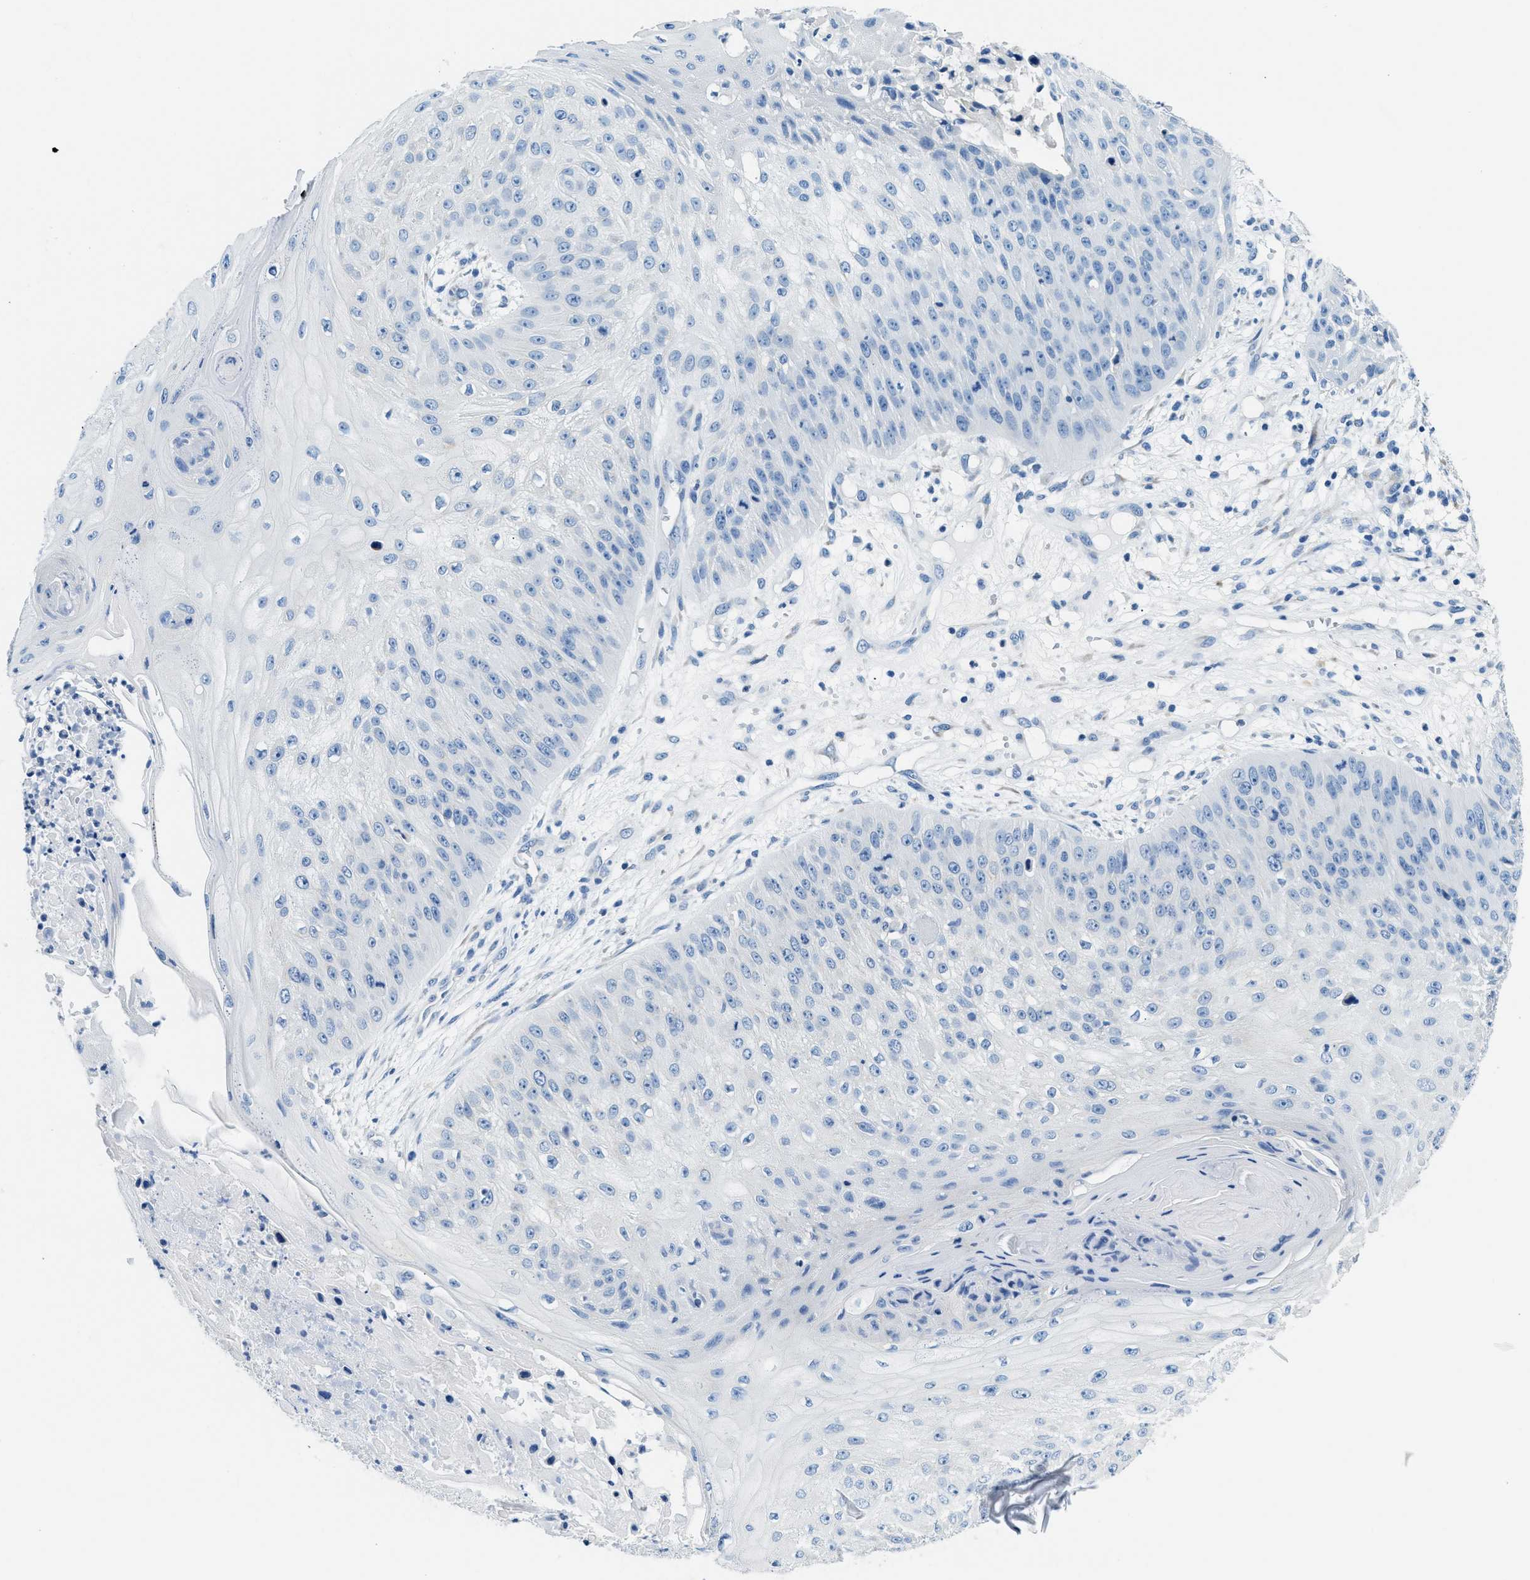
{"staining": {"intensity": "negative", "quantity": "none", "location": "none"}, "tissue": "skin cancer", "cell_type": "Tumor cells", "image_type": "cancer", "snomed": [{"axis": "morphology", "description": "Squamous cell carcinoma, NOS"}, {"axis": "topography", "description": "Skin"}], "caption": "Immunohistochemistry (IHC) histopathology image of neoplastic tissue: human squamous cell carcinoma (skin) stained with DAB (3,3'-diaminobenzidine) demonstrates no significant protein positivity in tumor cells.", "gene": "CLDN18", "patient": {"sex": "female", "age": 80}}